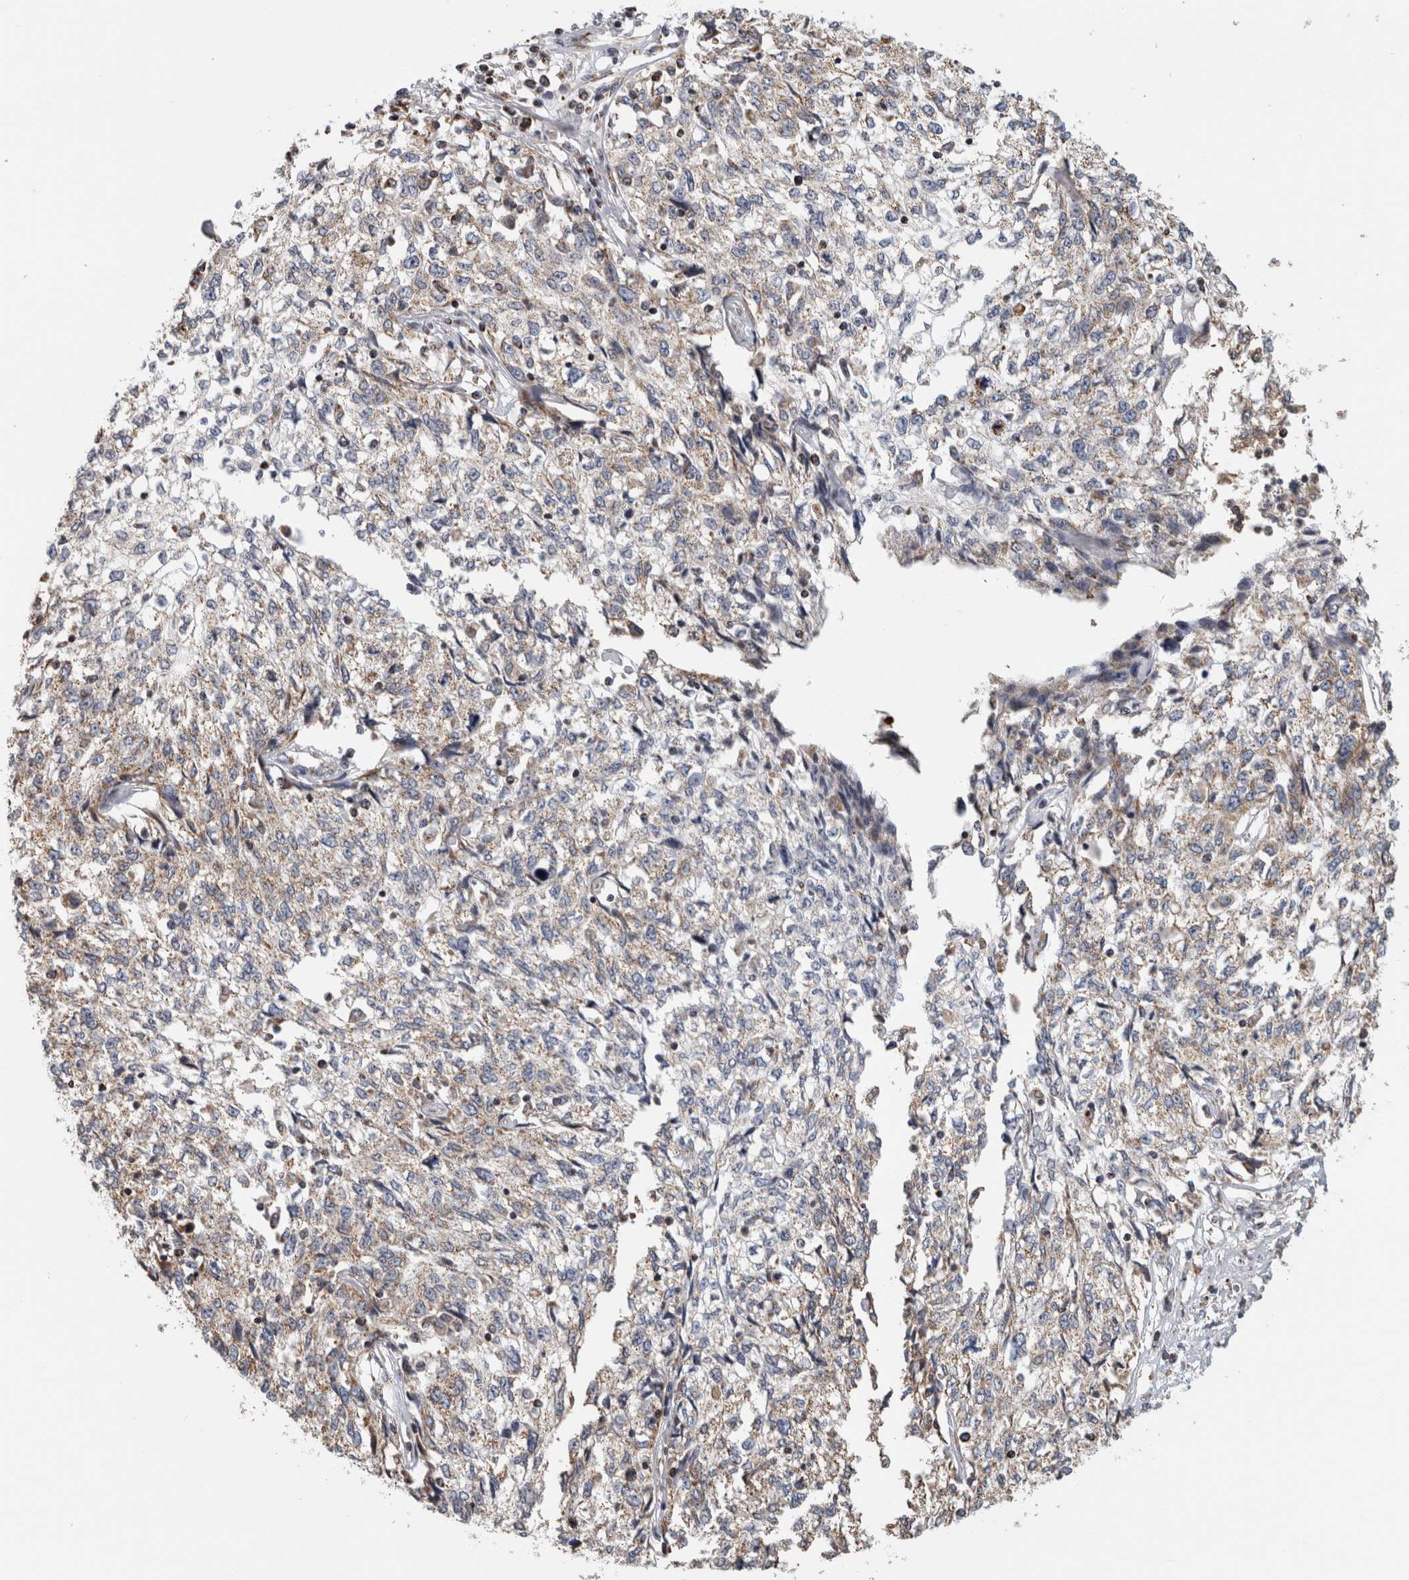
{"staining": {"intensity": "weak", "quantity": "<25%", "location": "cytoplasmic/membranous"}, "tissue": "cervical cancer", "cell_type": "Tumor cells", "image_type": "cancer", "snomed": [{"axis": "morphology", "description": "Squamous cell carcinoma, NOS"}, {"axis": "topography", "description": "Cervix"}], "caption": "Immunohistochemical staining of squamous cell carcinoma (cervical) demonstrates no significant staining in tumor cells. (Immunohistochemistry (ihc), brightfield microscopy, high magnification).", "gene": "ST8SIA1", "patient": {"sex": "female", "age": 57}}